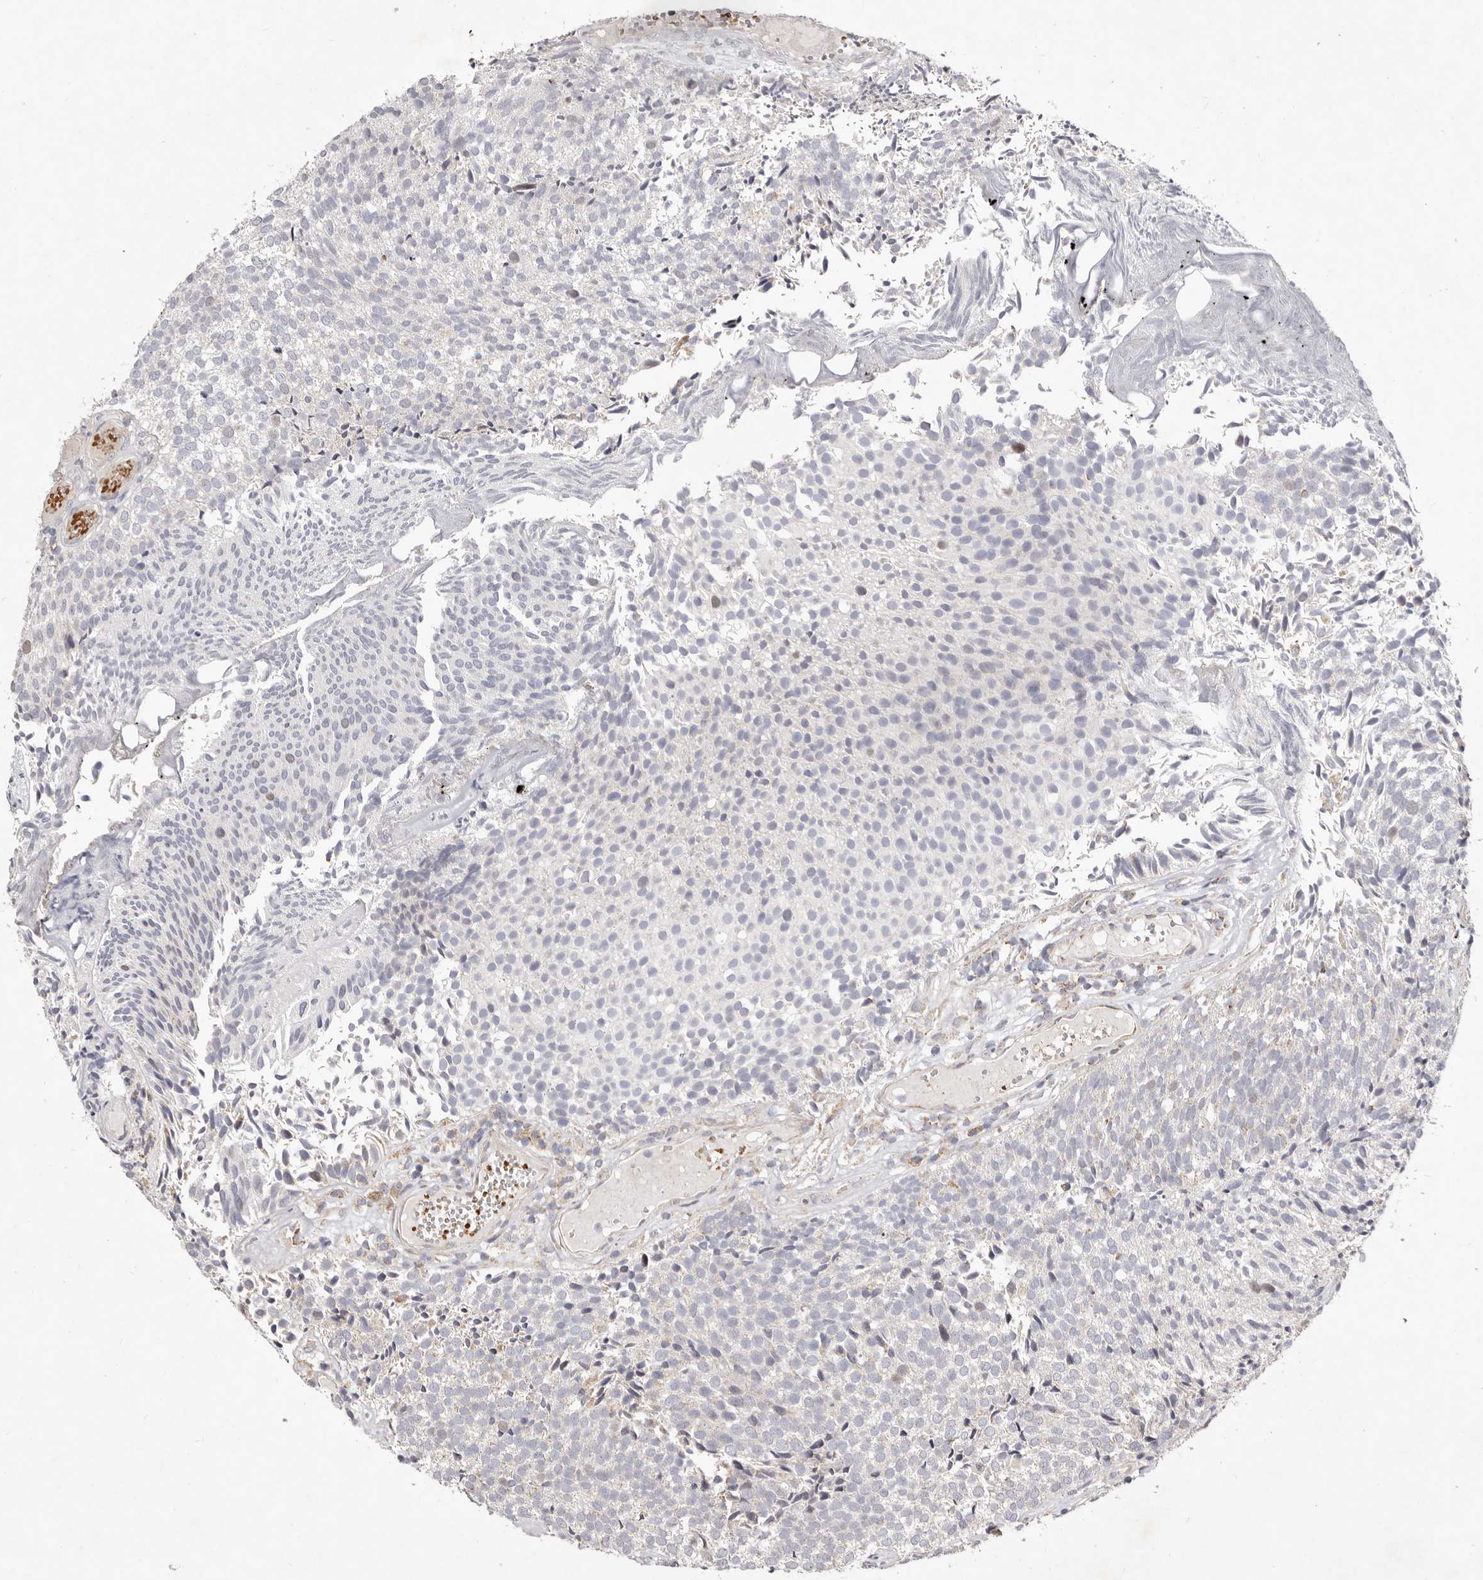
{"staining": {"intensity": "weak", "quantity": "<25%", "location": "nuclear"}, "tissue": "urothelial cancer", "cell_type": "Tumor cells", "image_type": "cancer", "snomed": [{"axis": "morphology", "description": "Urothelial carcinoma, Low grade"}, {"axis": "topography", "description": "Urinary bladder"}], "caption": "Protein analysis of urothelial cancer reveals no significant staining in tumor cells.", "gene": "SLC25A20", "patient": {"sex": "male", "age": 86}}